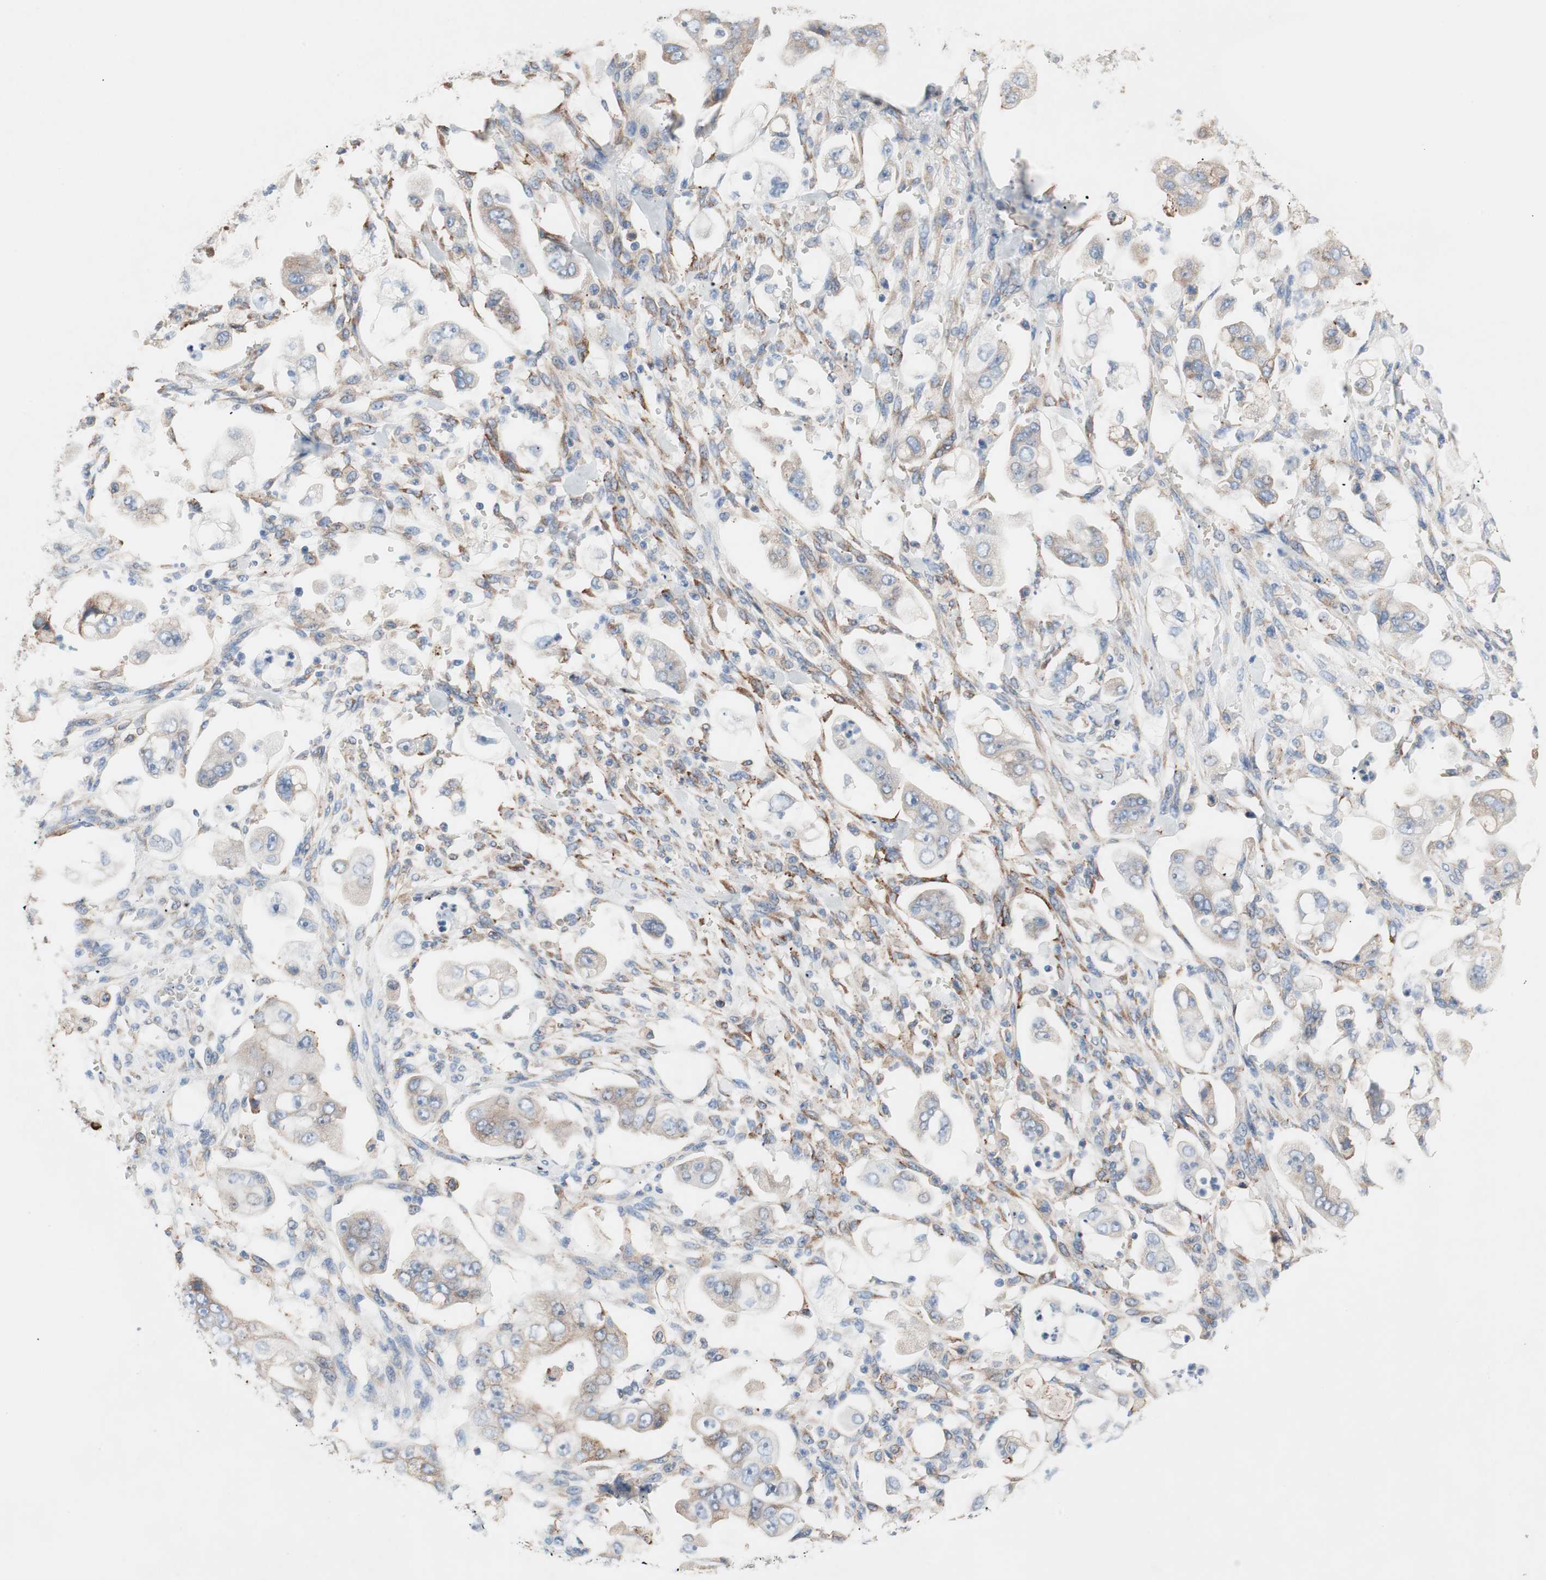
{"staining": {"intensity": "weak", "quantity": "<25%", "location": "cytoplasmic/membranous"}, "tissue": "stomach cancer", "cell_type": "Tumor cells", "image_type": "cancer", "snomed": [{"axis": "morphology", "description": "Adenocarcinoma, NOS"}, {"axis": "topography", "description": "Stomach"}], "caption": "DAB immunohistochemical staining of human adenocarcinoma (stomach) demonstrates no significant staining in tumor cells. Brightfield microscopy of immunohistochemistry stained with DAB (3,3'-diaminobenzidine) (brown) and hematoxylin (blue), captured at high magnification.", "gene": "SLC27A4", "patient": {"sex": "male", "age": 62}}